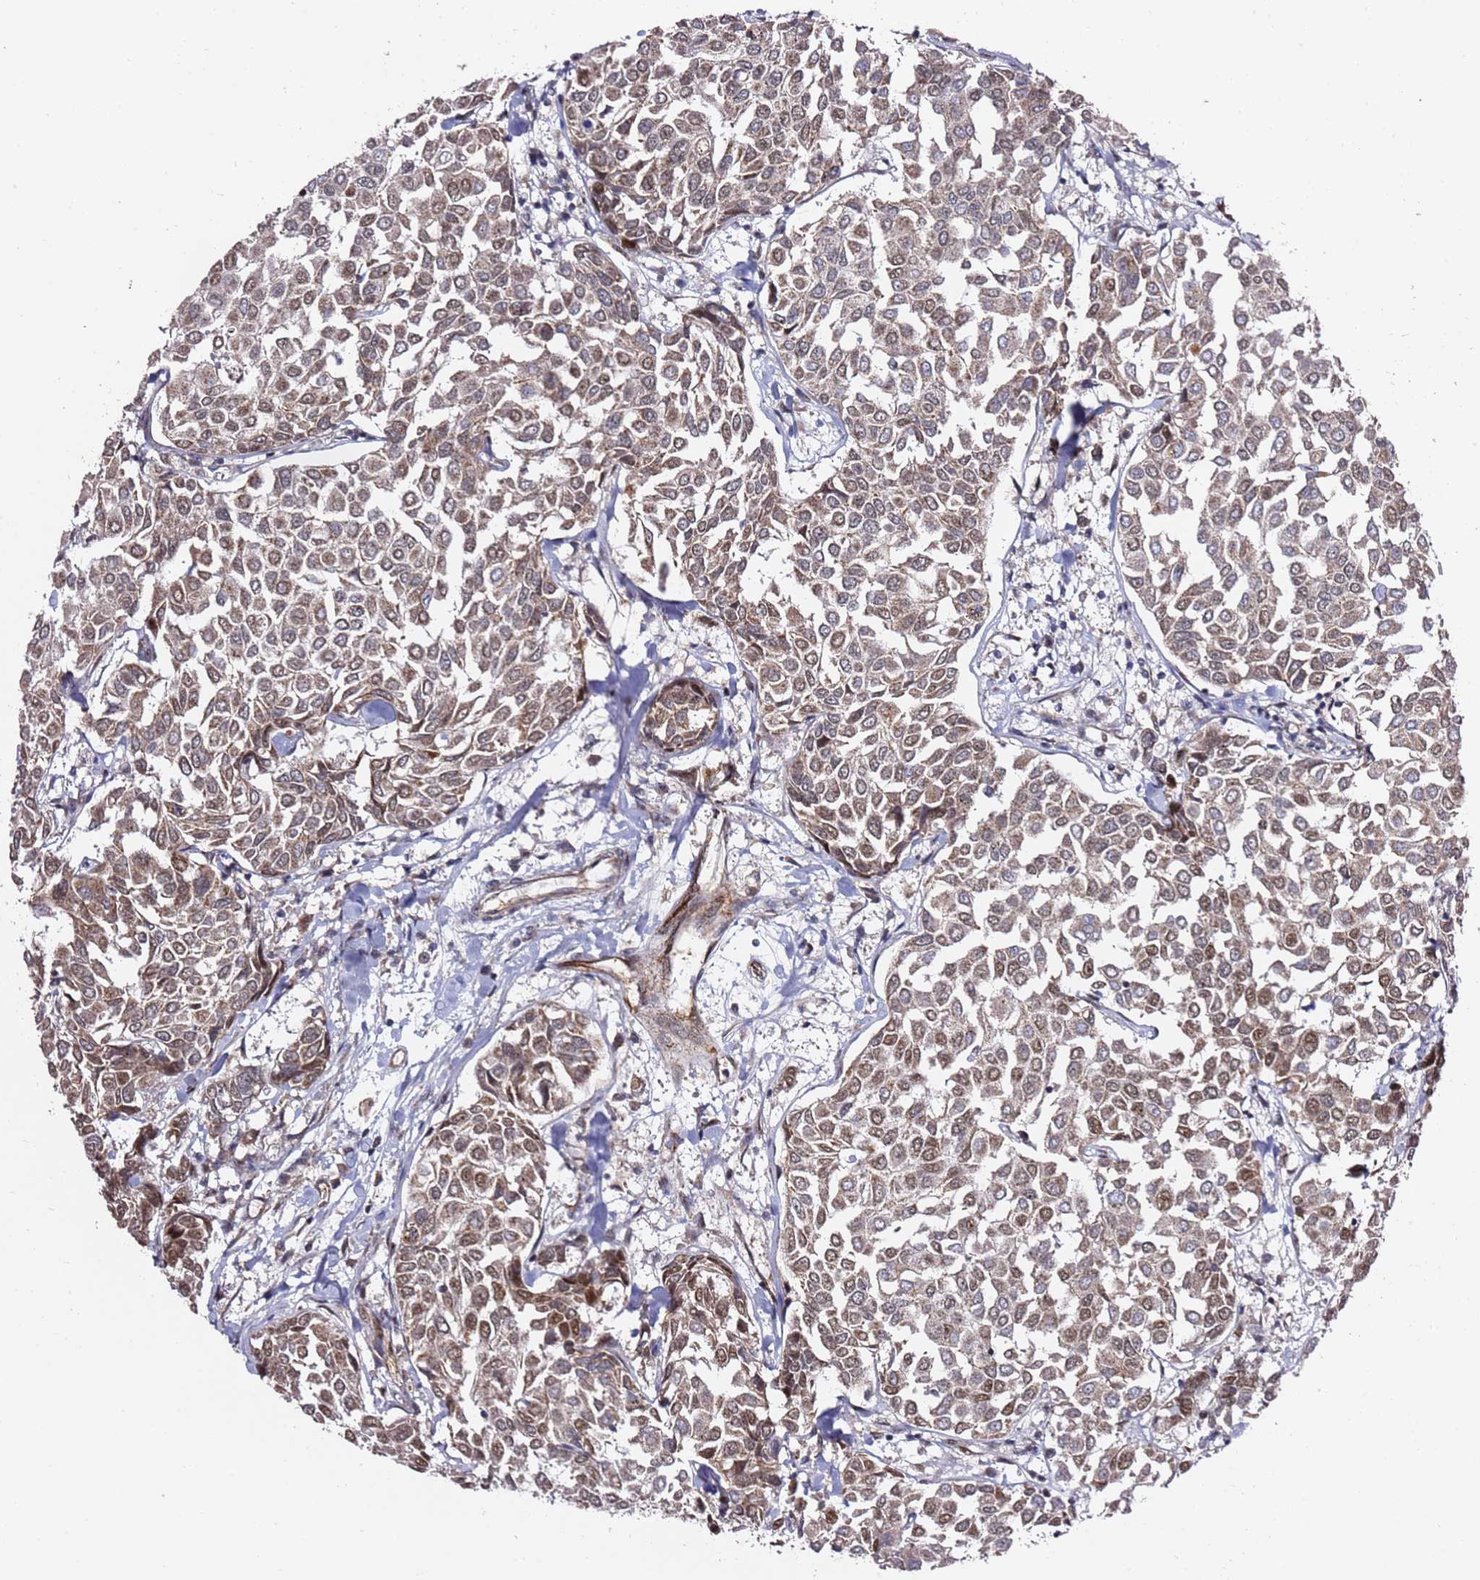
{"staining": {"intensity": "moderate", "quantity": ">75%", "location": "cytoplasmic/membranous,nuclear"}, "tissue": "breast cancer", "cell_type": "Tumor cells", "image_type": "cancer", "snomed": [{"axis": "morphology", "description": "Duct carcinoma"}, {"axis": "topography", "description": "Breast"}], "caption": "Immunohistochemical staining of human invasive ductal carcinoma (breast) exhibits medium levels of moderate cytoplasmic/membranous and nuclear expression in approximately >75% of tumor cells.", "gene": "TP53AIP1", "patient": {"sex": "female", "age": 55}}